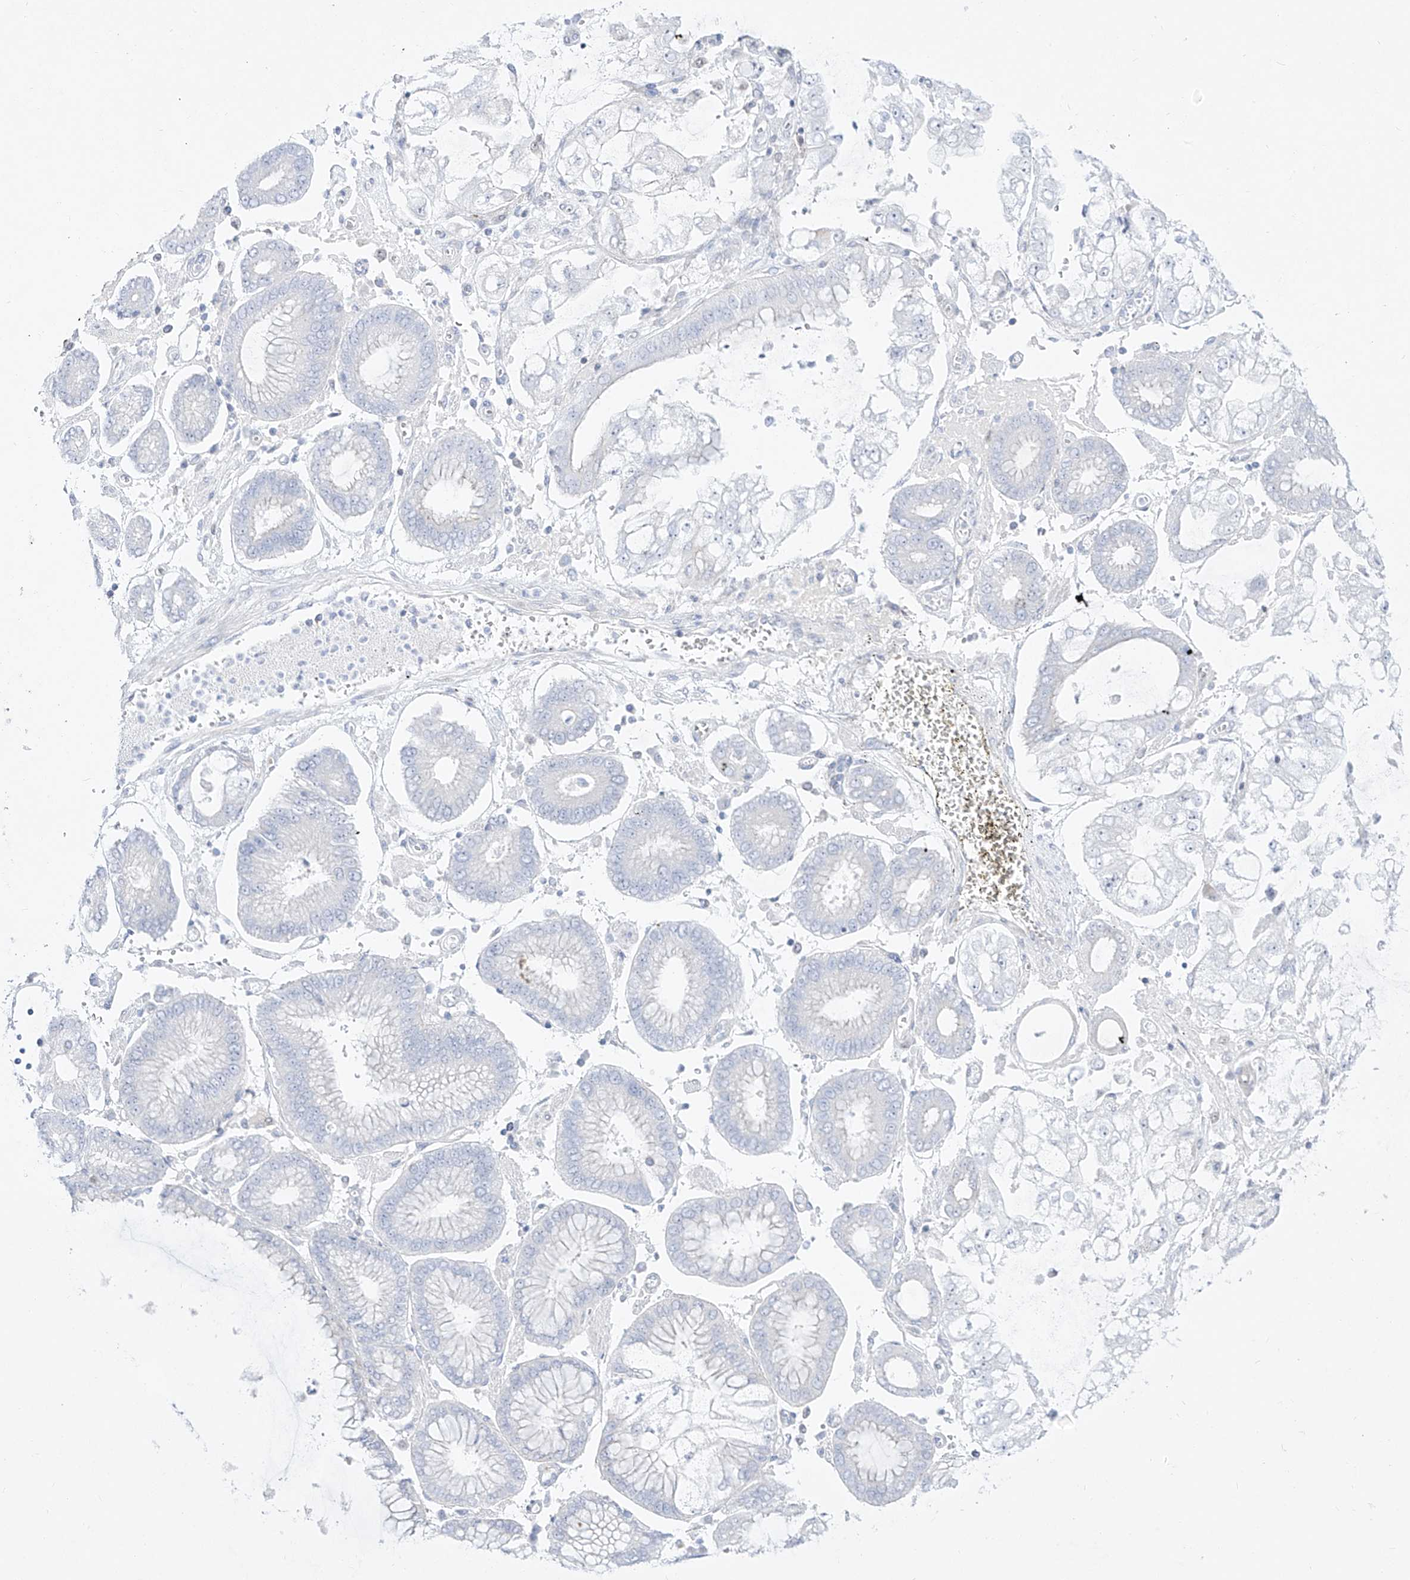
{"staining": {"intensity": "negative", "quantity": "none", "location": "none"}, "tissue": "stomach cancer", "cell_type": "Tumor cells", "image_type": "cancer", "snomed": [{"axis": "morphology", "description": "Adenocarcinoma, NOS"}, {"axis": "topography", "description": "Stomach"}], "caption": "Immunohistochemistry (IHC) micrograph of neoplastic tissue: adenocarcinoma (stomach) stained with DAB exhibits no significant protein expression in tumor cells. (DAB immunohistochemistry (IHC), high magnification).", "gene": "DMKN", "patient": {"sex": "male", "age": 76}}